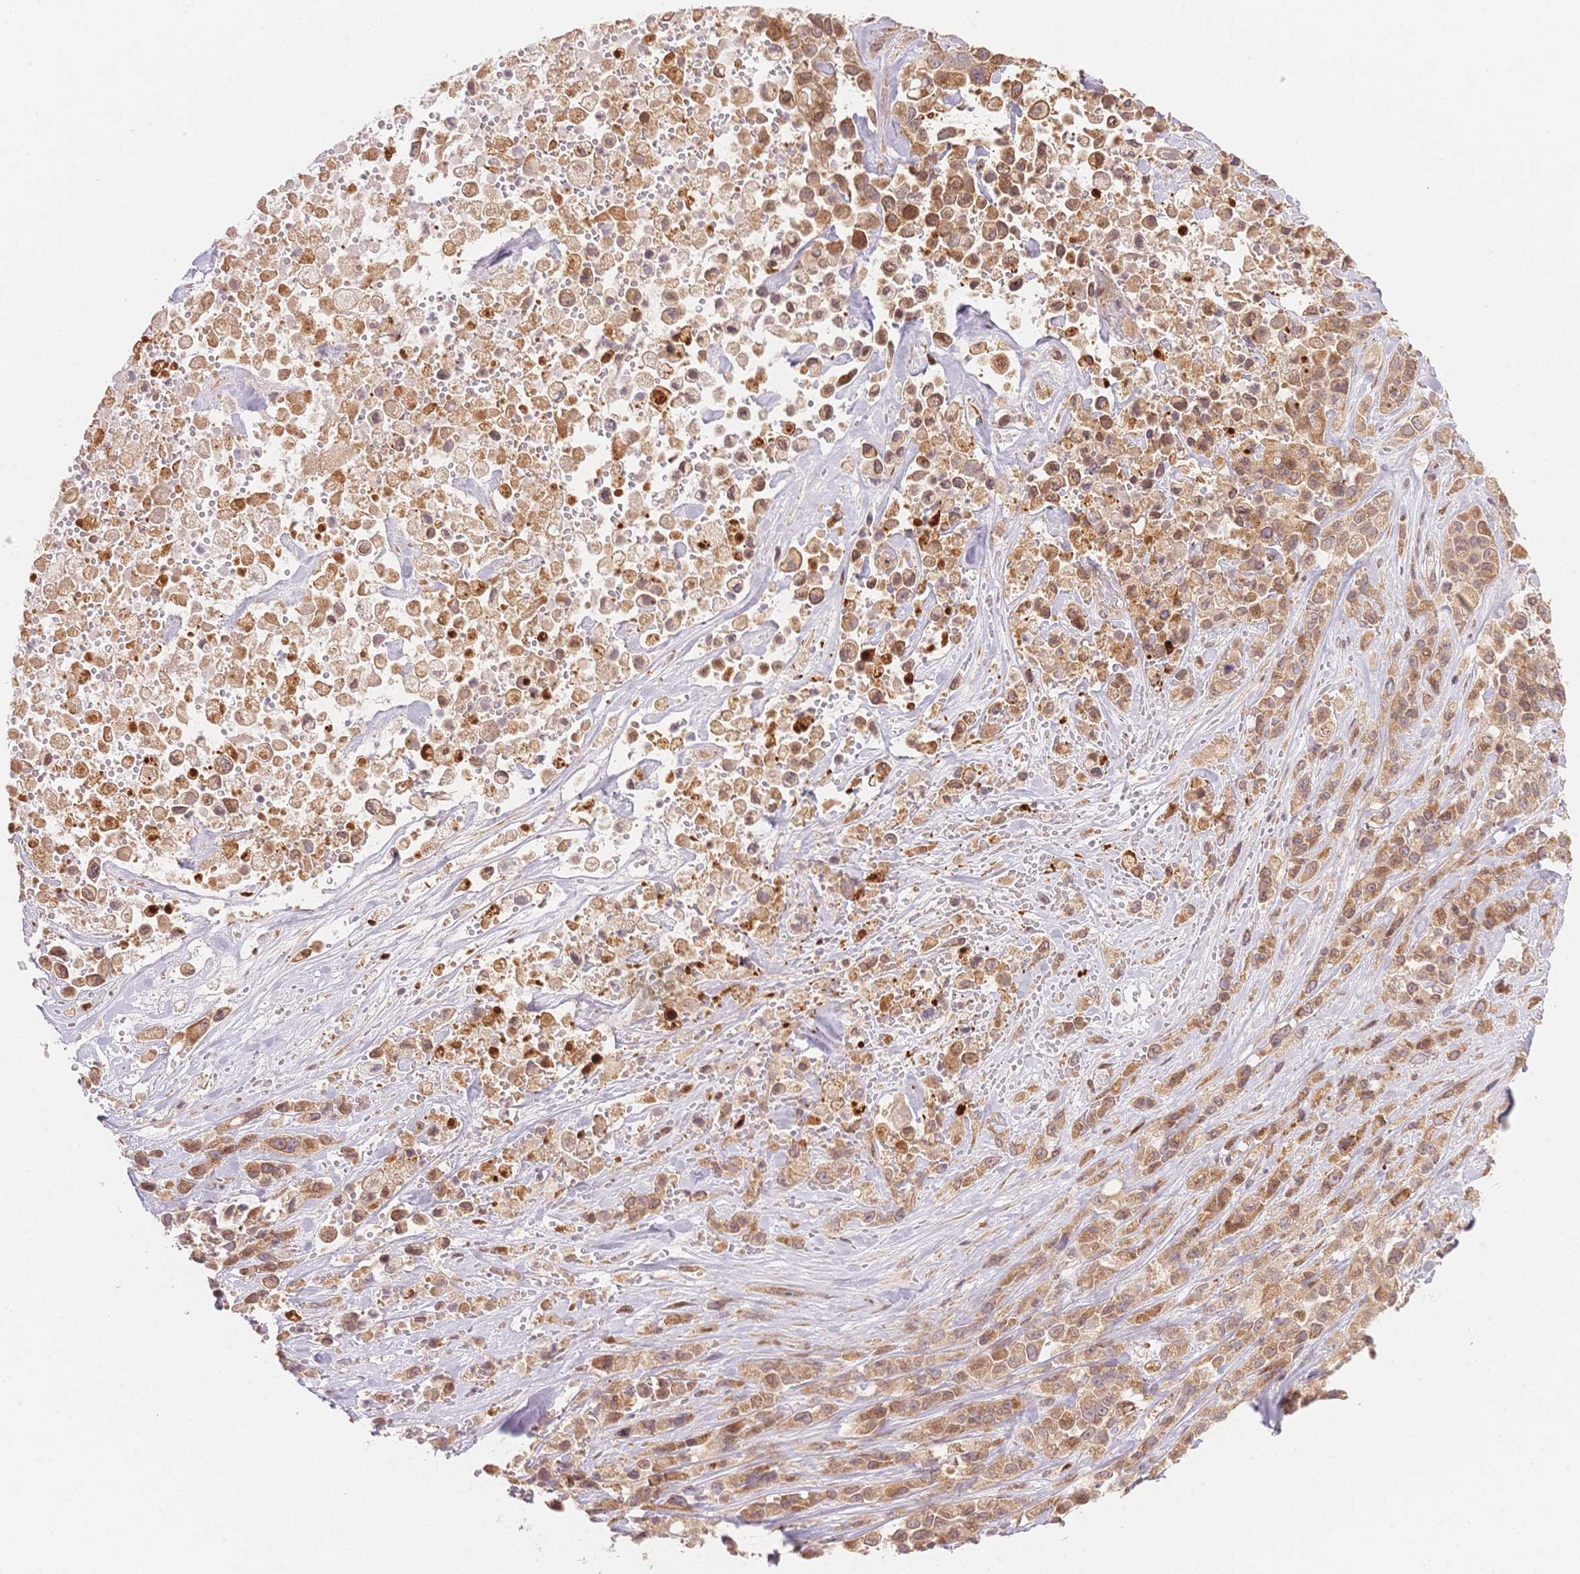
{"staining": {"intensity": "moderate", "quantity": ">75%", "location": "cytoplasmic/membranous,nuclear"}, "tissue": "pancreatic cancer", "cell_type": "Tumor cells", "image_type": "cancer", "snomed": [{"axis": "morphology", "description": "Adenocarcinoma, NOS"}, {"axis": "topography", "description": "Pancreas"}], "caption": "About >75% of tumor cells in pancreatic cancer (adenocarcinoma) show moderate cytoplasmic/membranous and nuclear protein staining as visualized by brown immunohistochemical staining.", "gene": "STK39", "patient": {"sex": "male", "age": 44}}